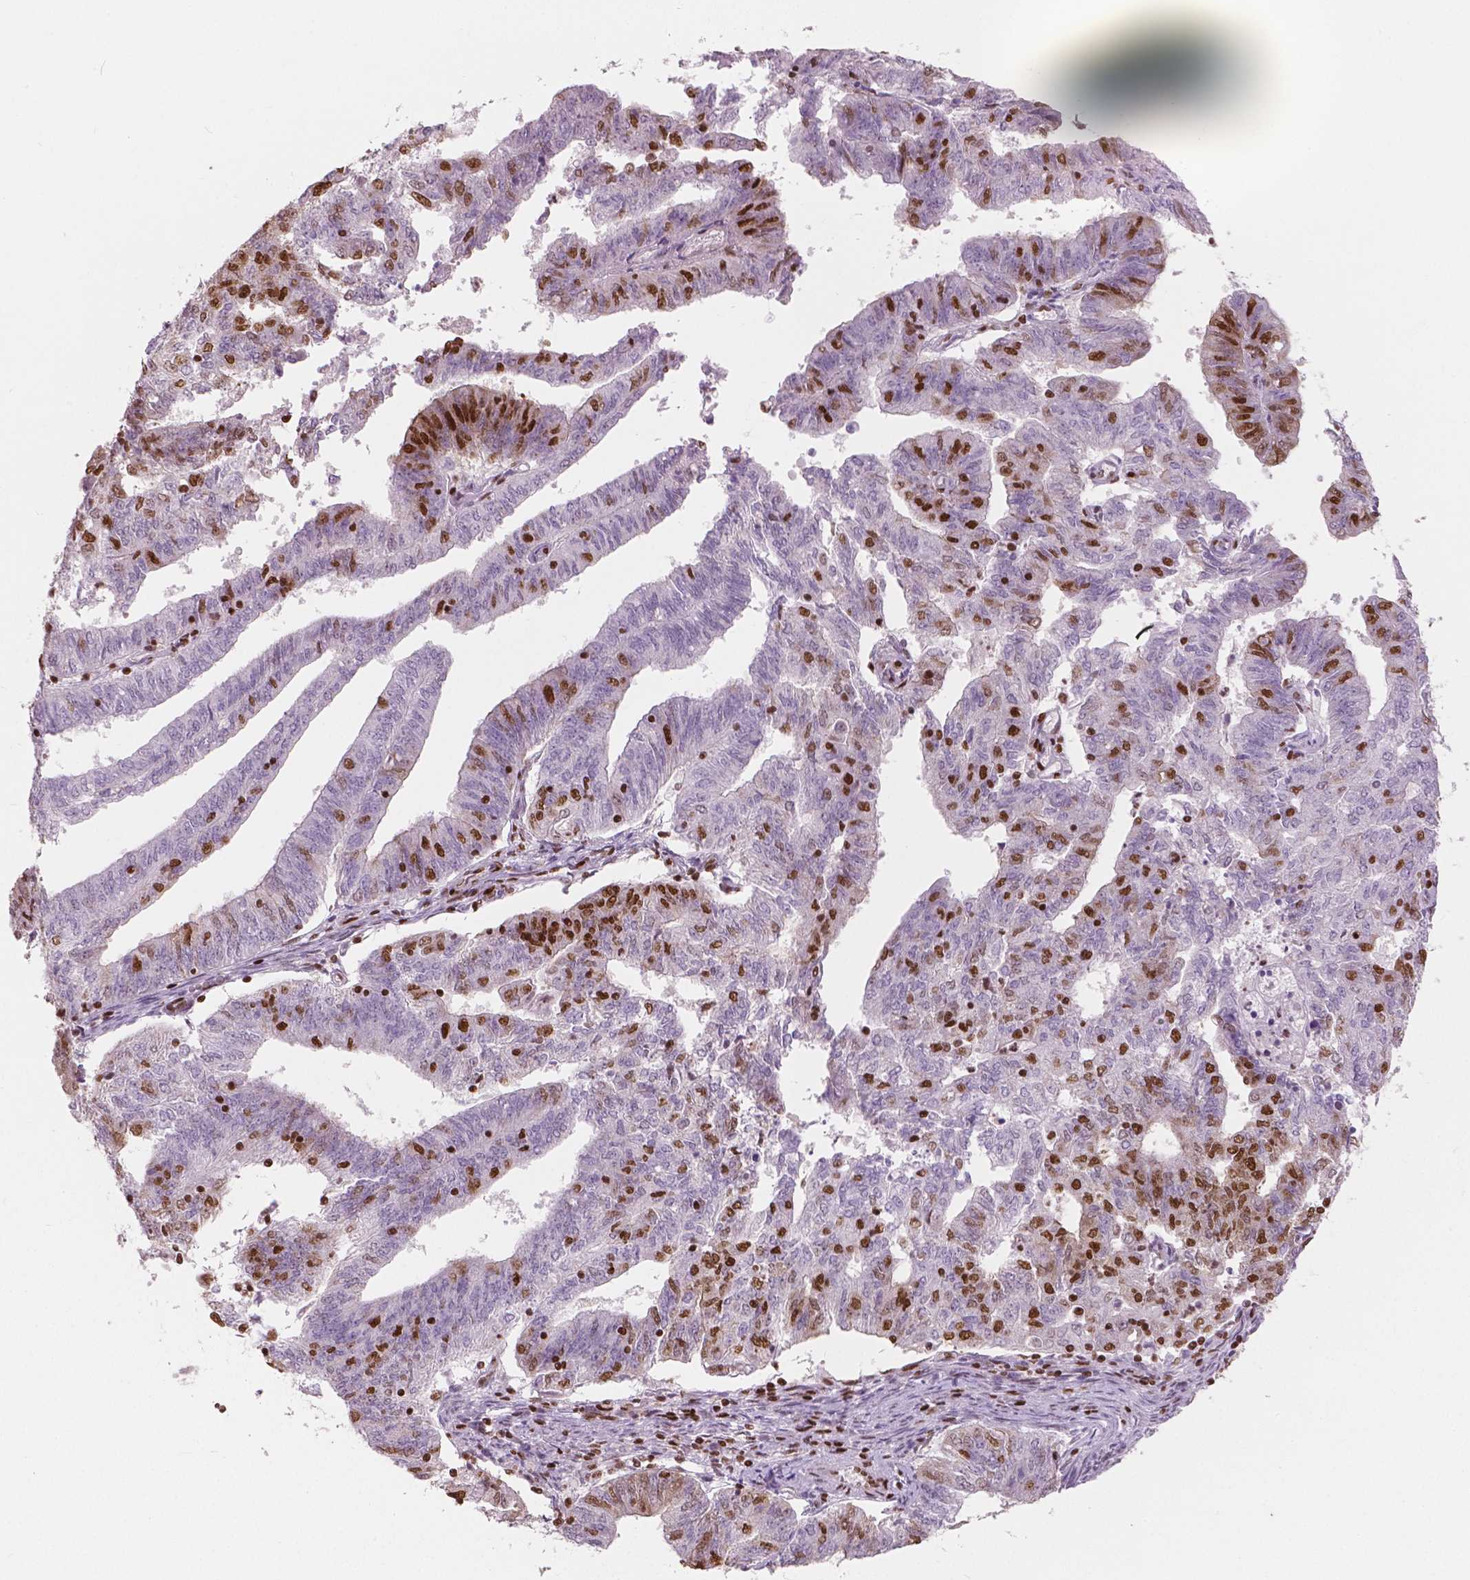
{"staining": {"intensity": "strong", "quantity": "25%-75%", "location": "nuclear"}, "tissue": "endometrial cancer", "cell_type": "Tumor cells", "image_type": "cancer", "snomed": [{"axis": "morphology", "description": "Adenocarcinoma, NOS"}, {"axis": "topography", "description": "Endometrium"}], "caption": "Immunohistochemistry (IHC) photomicrograph of human adenocarcinoma (endometrial) stained for a protein (brown), which shows high levels of strong nuclear staining in approximately 25%-75% of tumor cells.", "gene": "BRD4", "patient": {"sex": "female", "age": 82}}